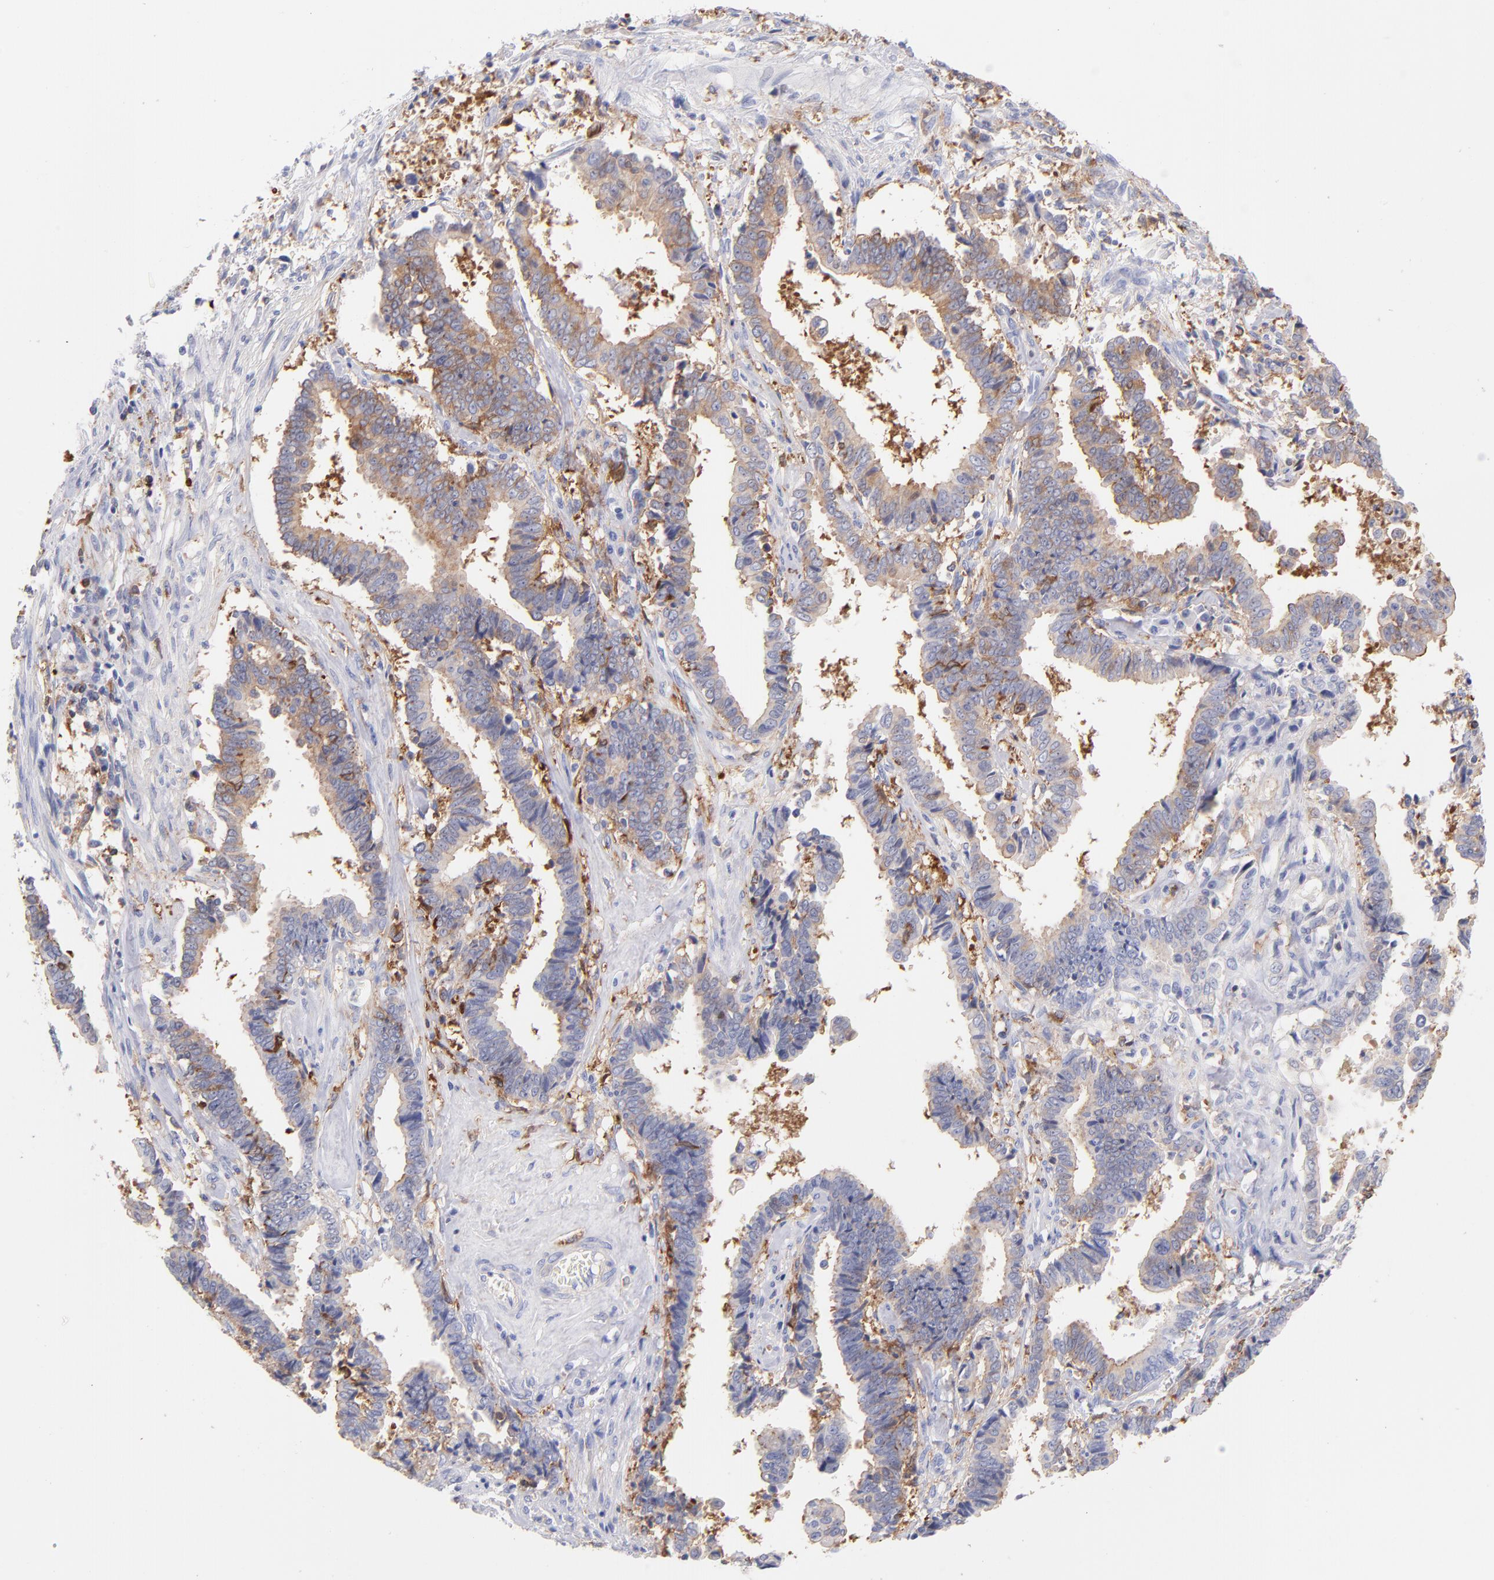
{"staining": {"intensity": "weak", "quantity": "25%-75%", "location": "cytoplasmic/membranous"}, "tissue": "liver cancer", "cell_type": "Tumor cells", "image_type": "cancer", "snomed": [{"axis": "morphology", "description": "Cholangiocarcinoma"}, {"axis": "topography", "description": "Liver"}], "caption": "Immunohistochemistry (IHC) staining of cholangiocarcinoma (liver), which shows low levels of weak cytoplasmic/membranous expression in about 25%-75% of tumor cells indicating weak cytoplasmic/membranous protein positivity. The staining was performed using DAB (brown) for protein detection and nuclei were counterstained in hematoxylin (blue).", "gene": "PRKCA", "patient": {"sex": "male", "age": 57}}